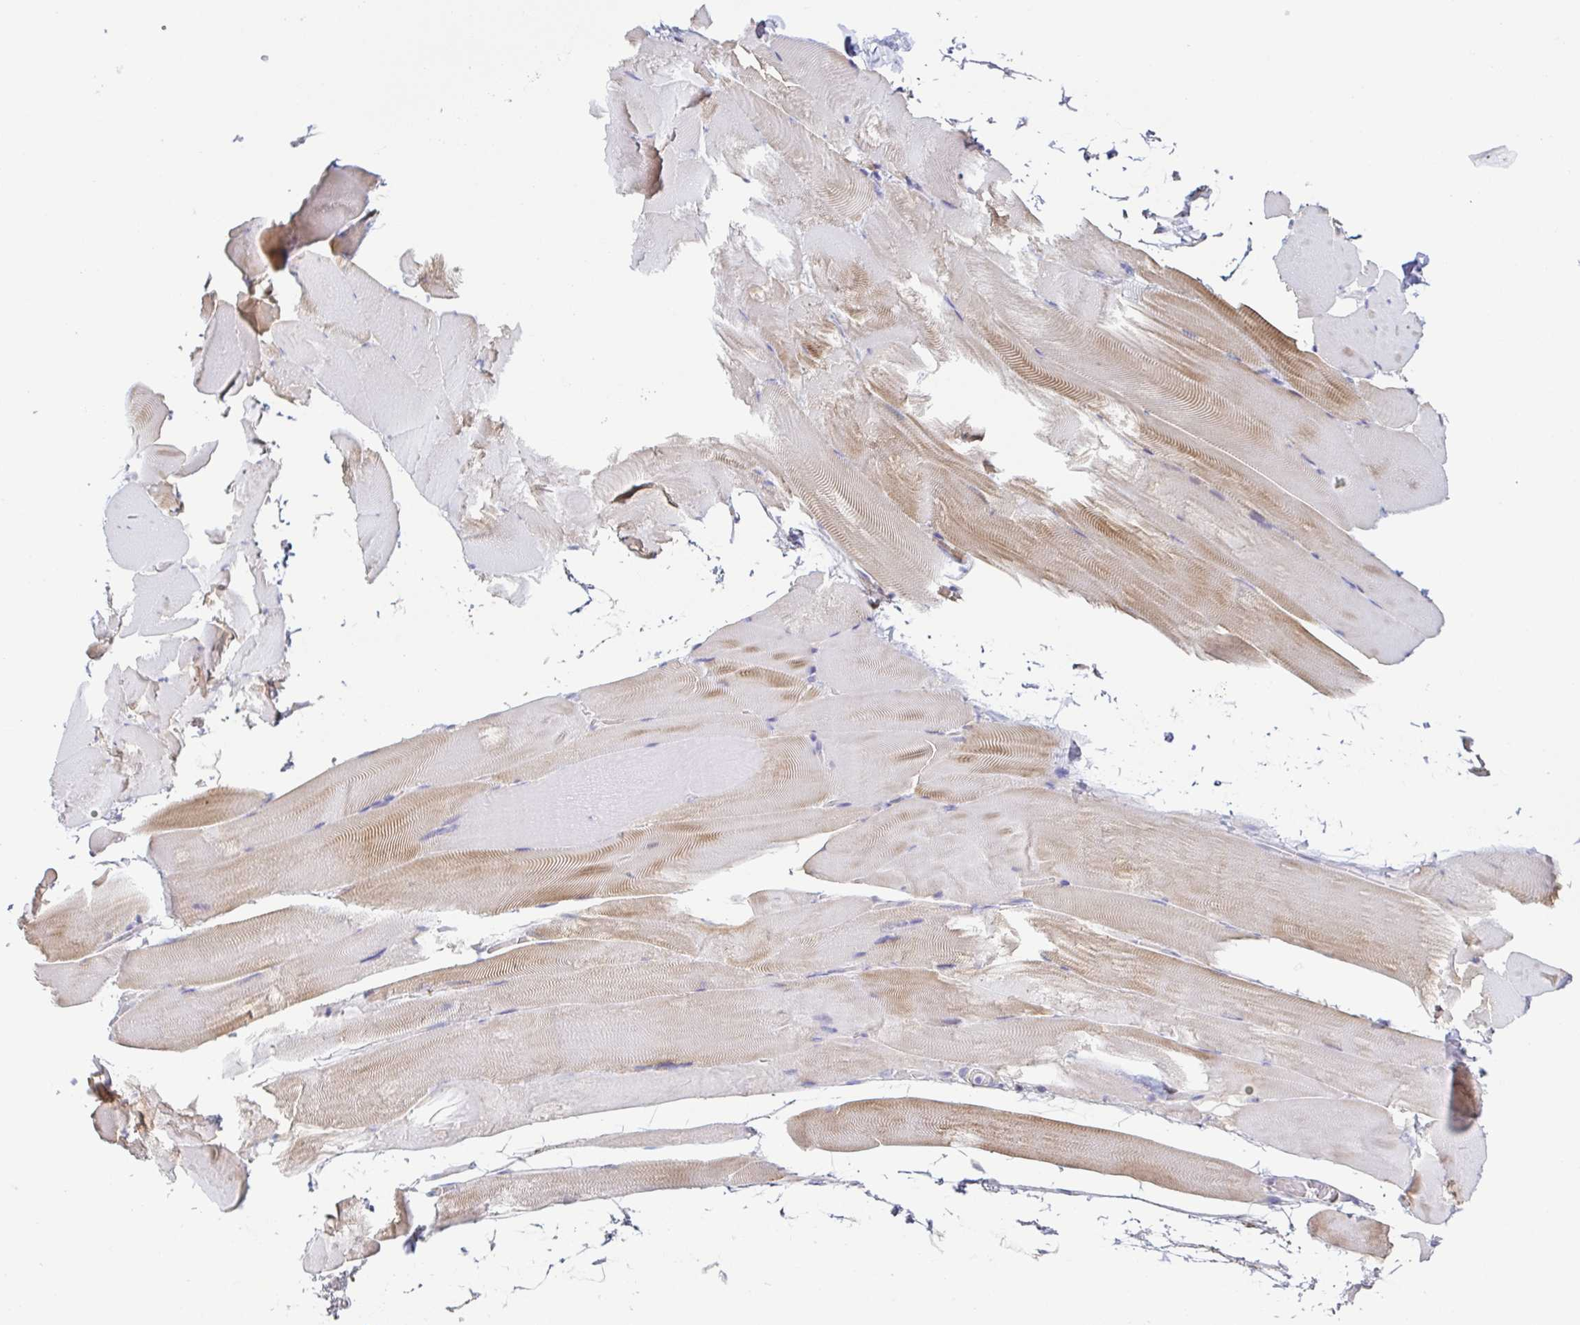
{"staining": {"intensity": "moderate", "quantity": "<25%", "location": "cytoplasmic/membranous"}, "tissue": "skeletal muscle", "cell_type": "Myocytes", "image_type": "normal", "snomed": [{"axis": "morphology", "description": "Normal tissue, NOS"}, {"axis": "topography", "description": "Skeletal muscle"}], "caption": "Immunohistochemical staining of benign human skeletal muscle reveals <25% levels of moderate cytoplasmic/membranous protein positivity in about <25% of myocytes.", "gene": "COL17A1", "patient": {"sex": "female", "age": 64}}